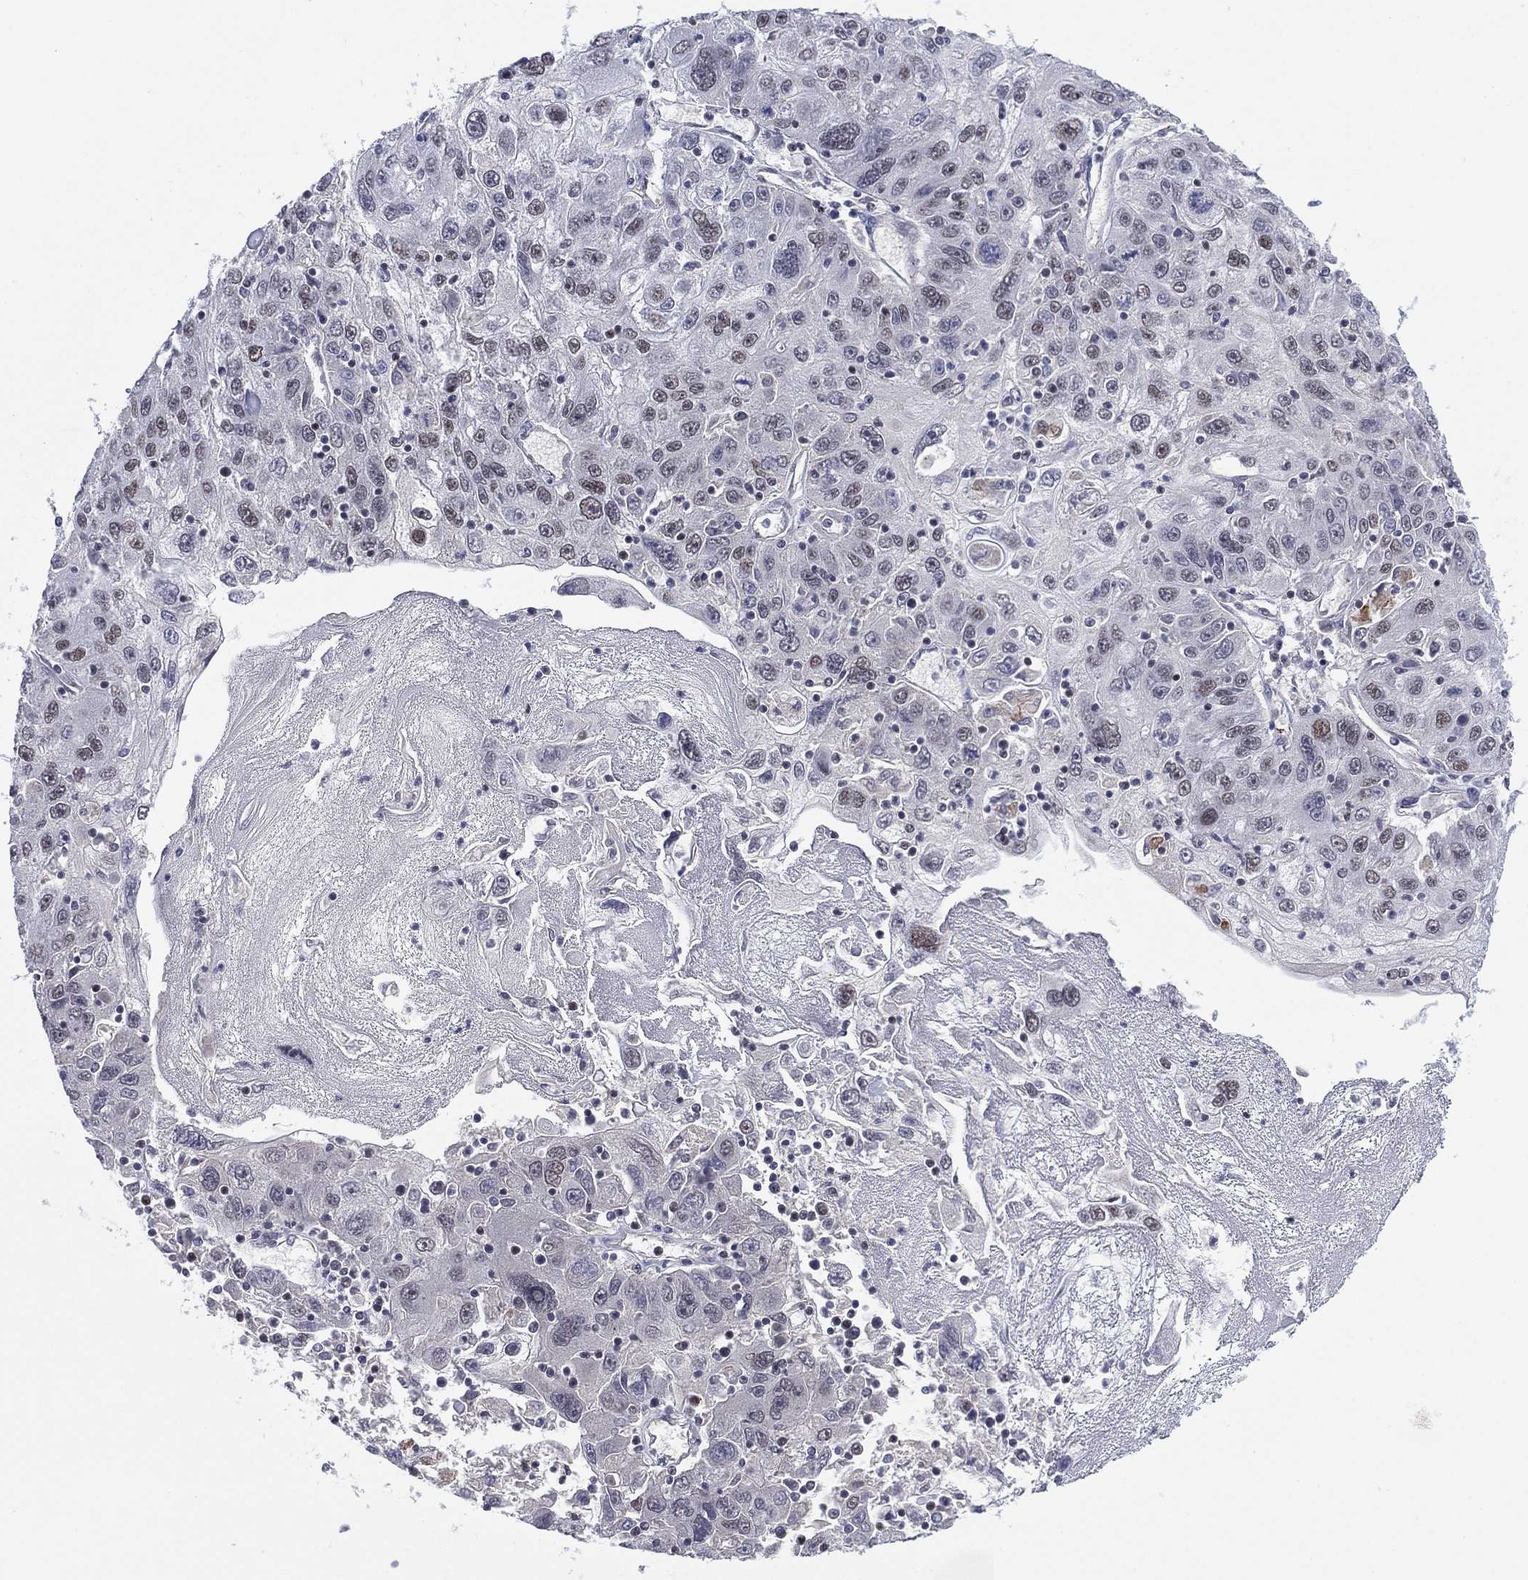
{"staining": {"intensity": "negative", "quantity": "none", "location": "none"}, "tissue": "stomach cancer", "cell_type": "Tumor cells", "image_type": "cancer", "snomed": [{"axis": "morphology", "description": "Adenocarcinoma, NOS"}, {"axis": "topography", "description": "Stomach"}], "caption": "Adenocarcinoma (stomach) was stained to show a protein in brown. There is no significant expression in tumor cells.", "gene": "GSE1", "patient": {"sex": "male", "age": 56}}